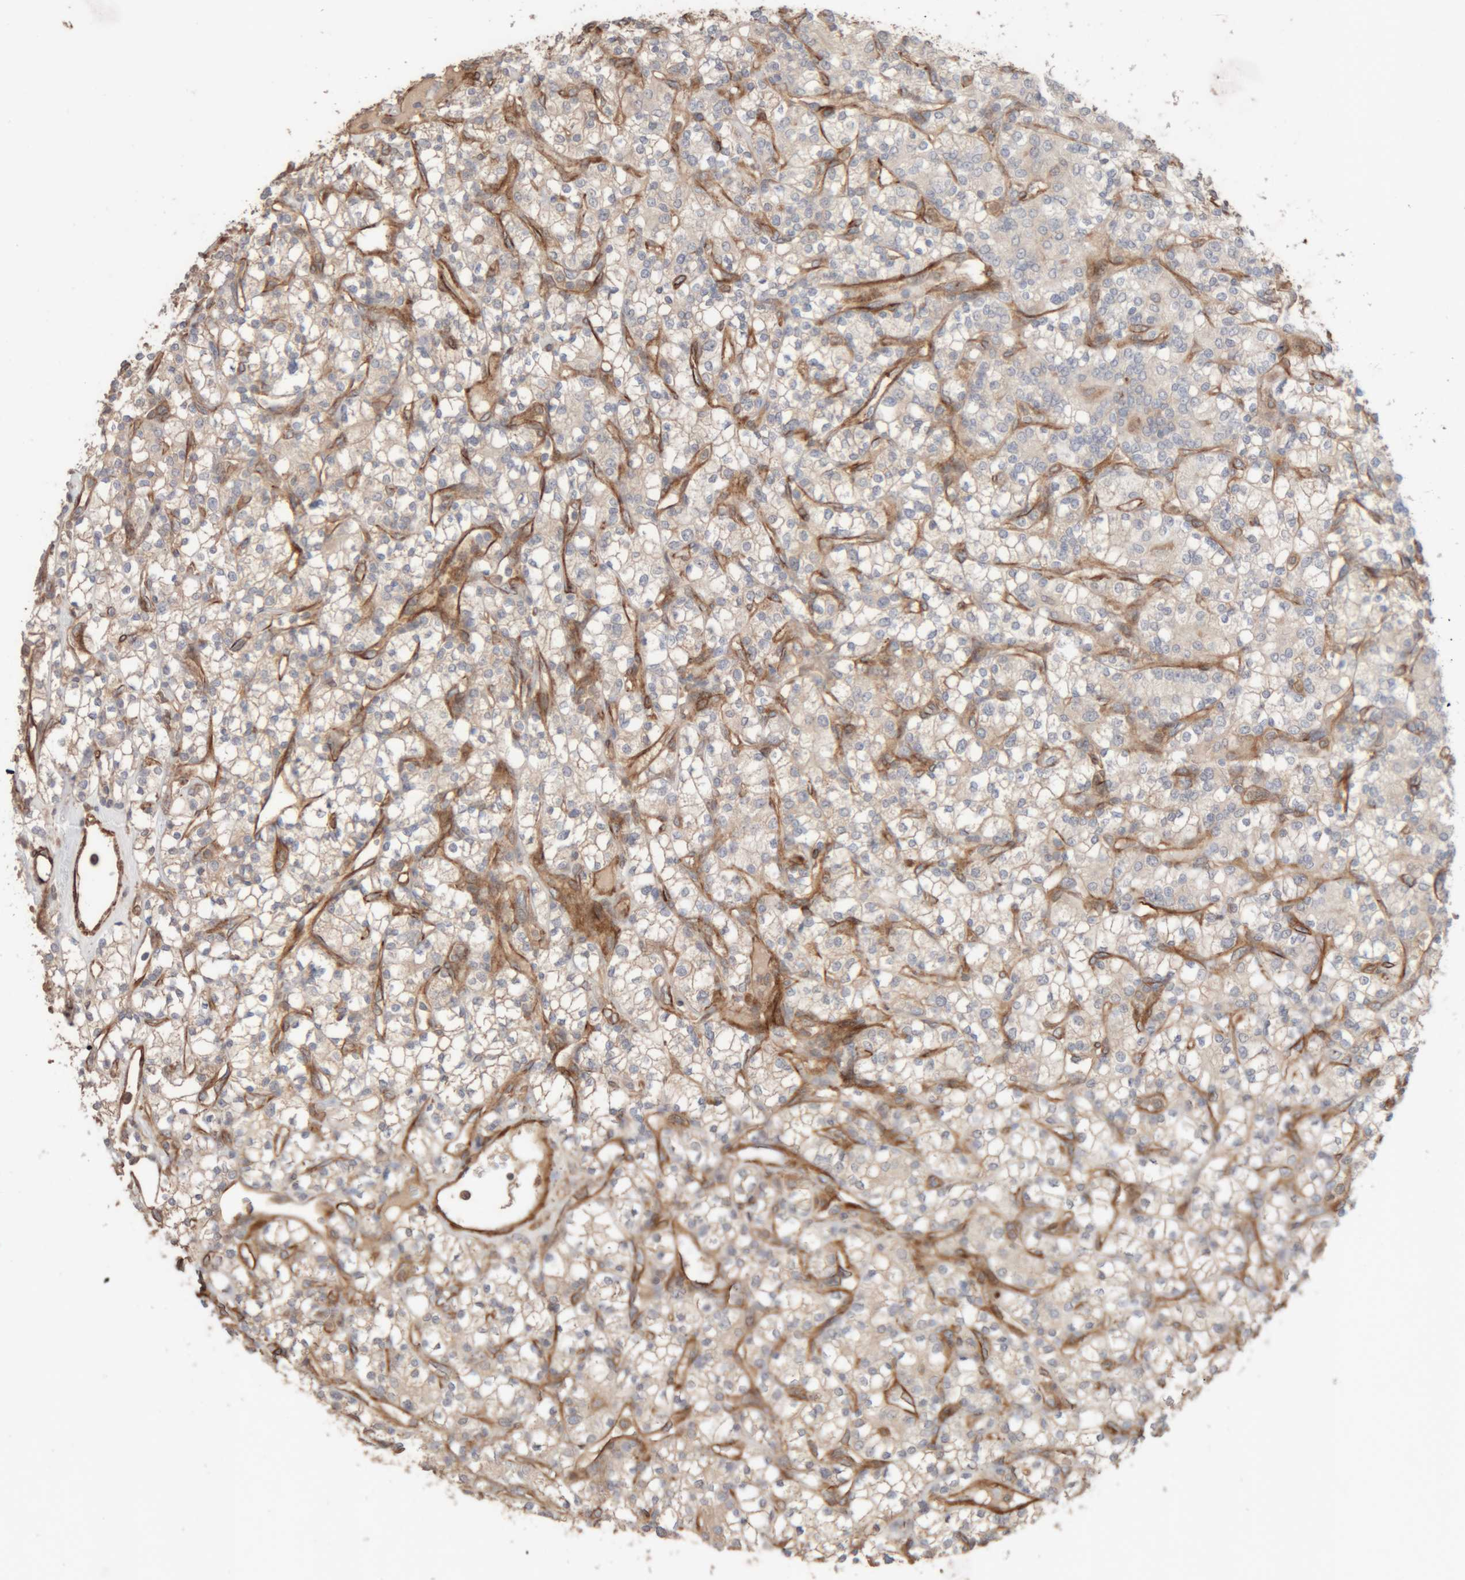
{"staining": {"intensity": "weak", "quantity": "<25%", "location": "cytoplasmic/membranous"}, "tissue": "renal cancer", "cell_type": "Tumor cells", "image_type": "cancer", "snomed": [{"axis": "morphology", "description": "Adenocarcinoma, NOS"}, {"axis": "topography", "description": "Kidney"}], "caption": "Immunohistochemistry (IHC) histopathology image of neoplastic tissue: renal cancer (adenocarcinoma) stained with DAB (3,3'-diaminobenzidine) exhibits no significant protein expression in tumor cells.", "gene": "RAB32", "patient": {"sex": "male", "age": 77}}